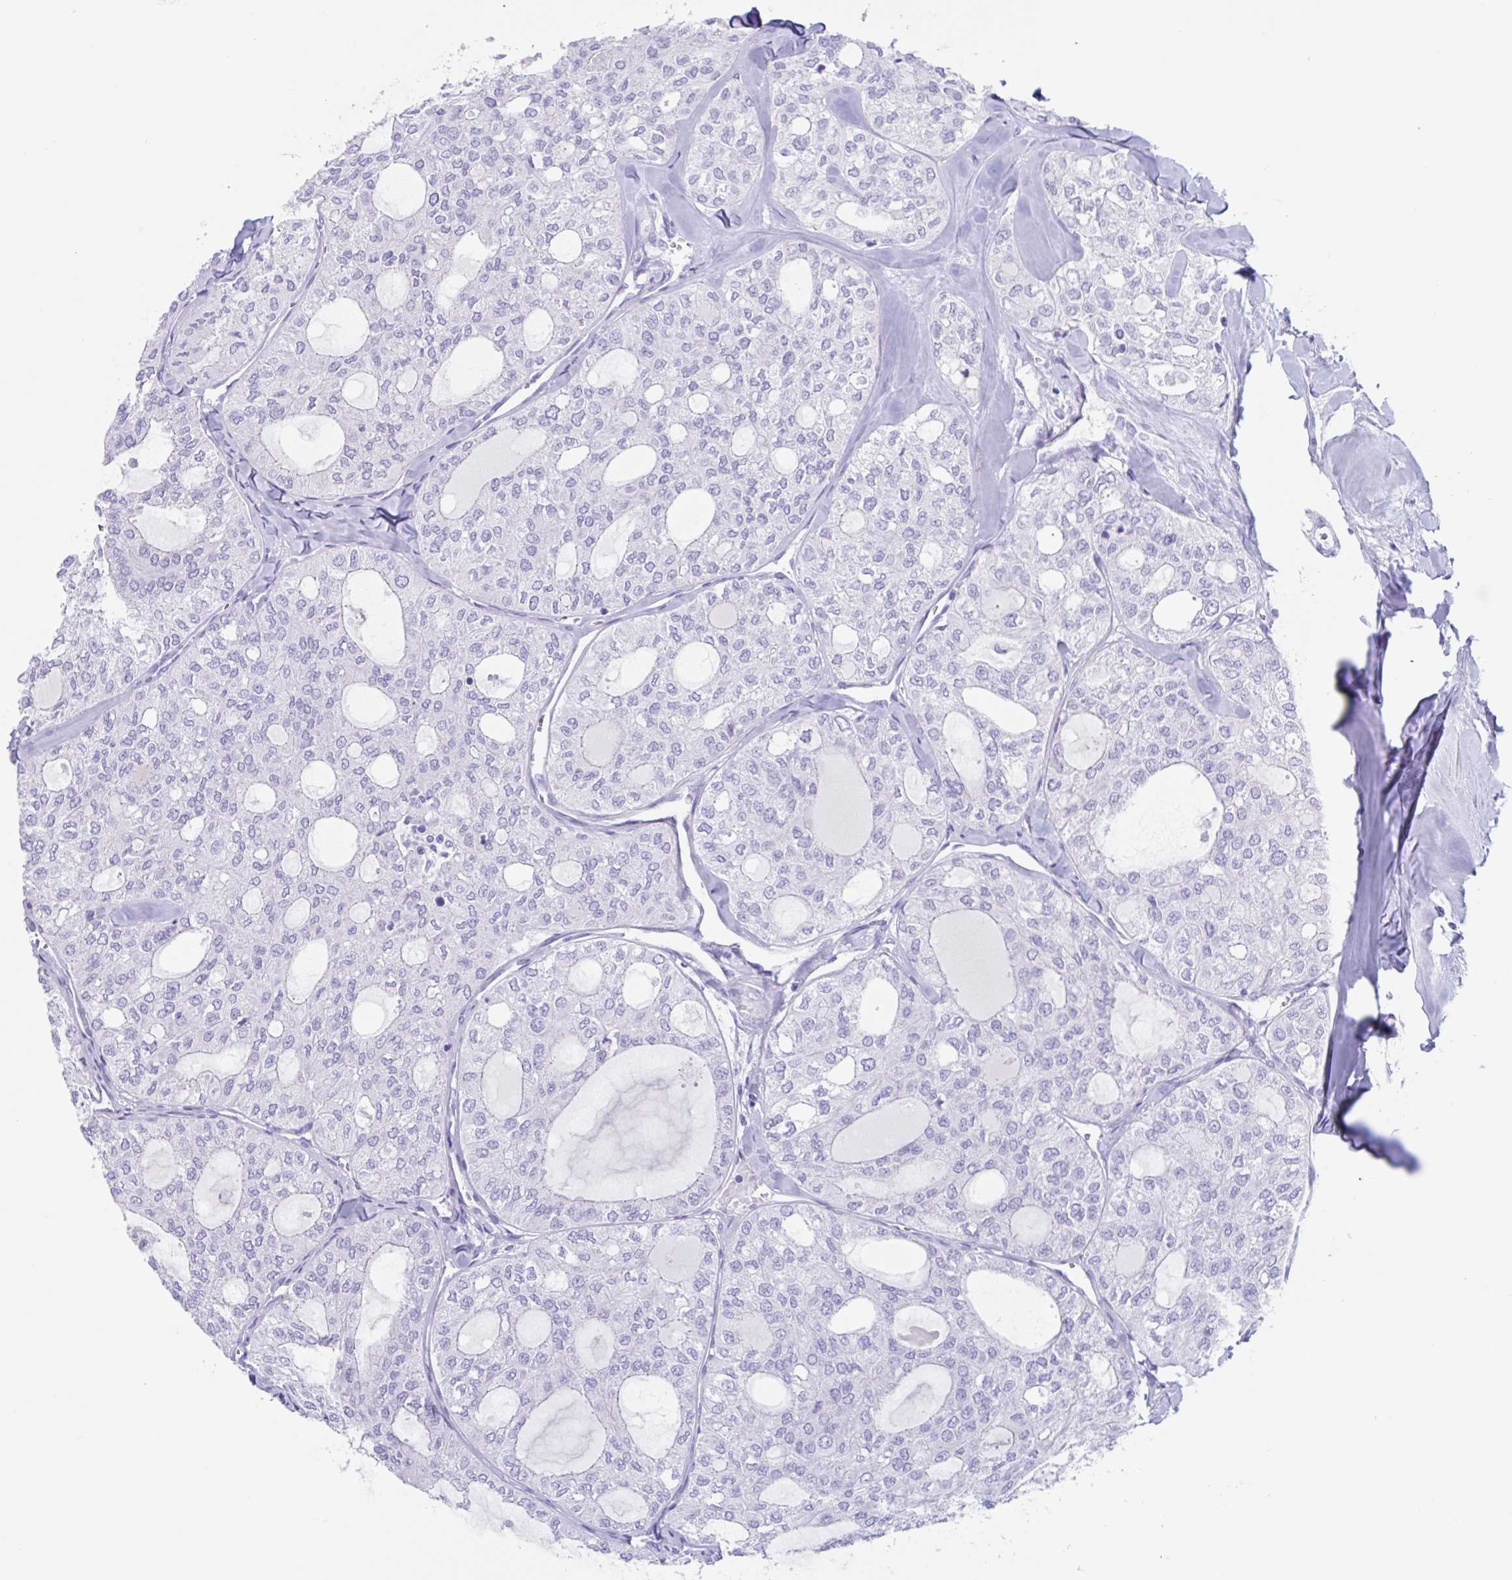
{"staining": {"intensity": "negative", "quantity": "none", "location": "none"}, "tissue": "thyroid cancer", "cell_type": "Tumor cells", "image_type": "cancer", "snomed": [{"axis": "morphology", "description": "Follicular adenoma carcinoma, NOS"}, {"axis": "topography", "description": "Thyroid gland"}], "caption": "High magnification brightfield microscopy of follicular adenoma carcinoma (thyroid) stained with DAB (brown) and counterstained with hematoxylin (blue): tumor cells show no significant expression.", "gene": "TAS2R41", "patient": {"sex": "male", "age": 75}}